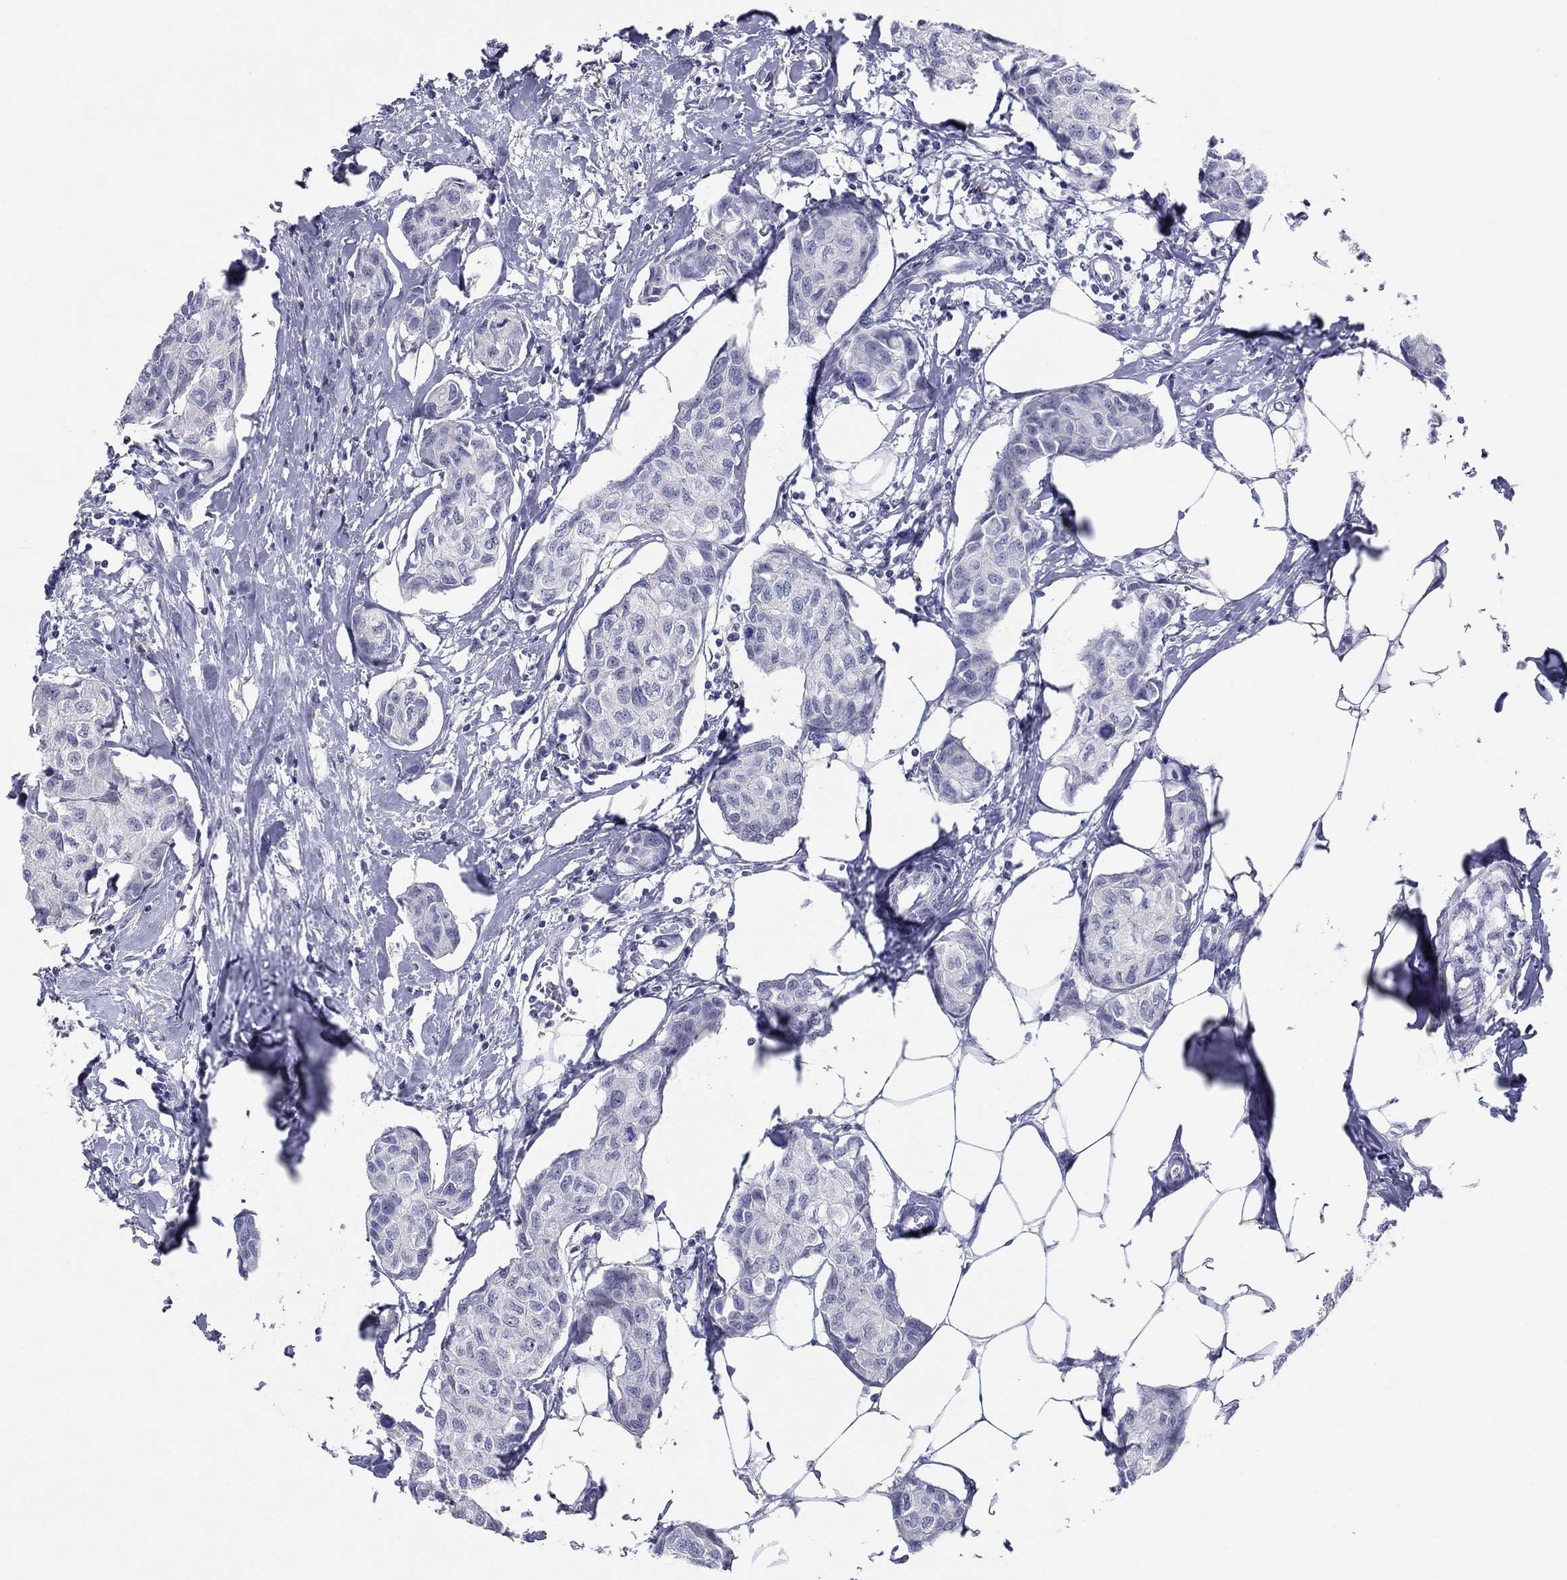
{"staining": {"intensity": "negative", "quantity": "none", "location": "none"}, "tissue": "breast cancer", "cell_type": "Tumor cells", "image_type": "cancer", "snomed": [{"axis": "morphology", "description": "Duct carcinoma"}, {"axis": "topography", "description": "Breast"}], "caption": "DAB immunohistochemical staining of breast cancer (intraductal carcinoma) shows no significant positivity in tumor cells. (DAB immunohistochemistry (IHC) with hematoxylin counter stain).", "gene": "ITGAE", "patient": {"sex": "female", "age": 80}}